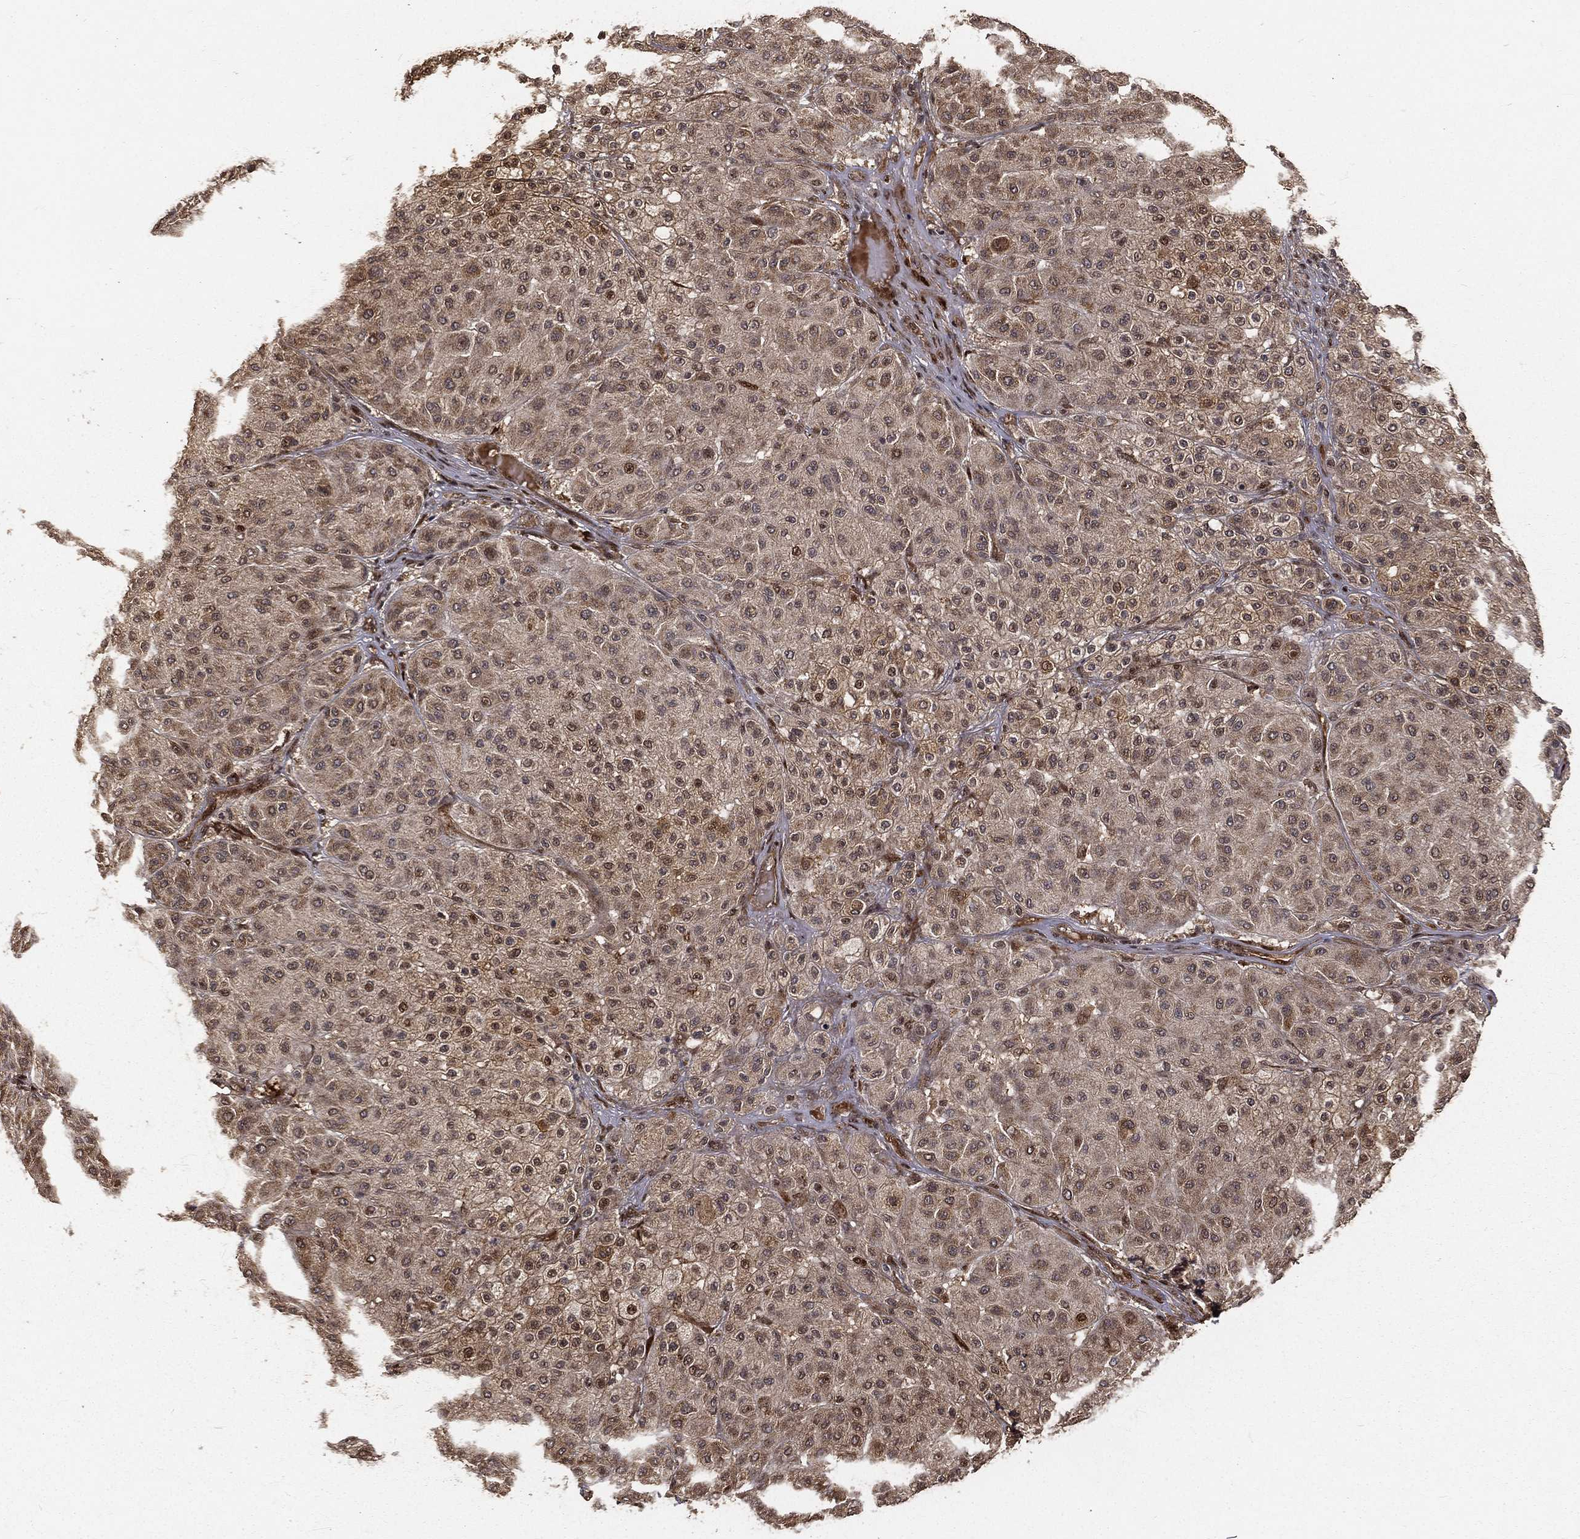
{"staining": {"intensity": "moderate", "quantity": ">75%", "location": "cytoplasmic/membranous"}, "tissue": "melanoma", "cell_type": "Tumor cells", "image_type": "cancer", "snomed": [{"axis": "morphology", "description": "Malignant melanoma, Metastatic site"}, {"axis": "topography", "description": "Smooth muscle"}], "caption": "Protein analysis of melanoma tissue reveals moderate cytoplasmic/membranous expression in approximately >75% of tumor cells.", "gene": "MAPK1", "patient": {"sex": "male", "age": 41}}